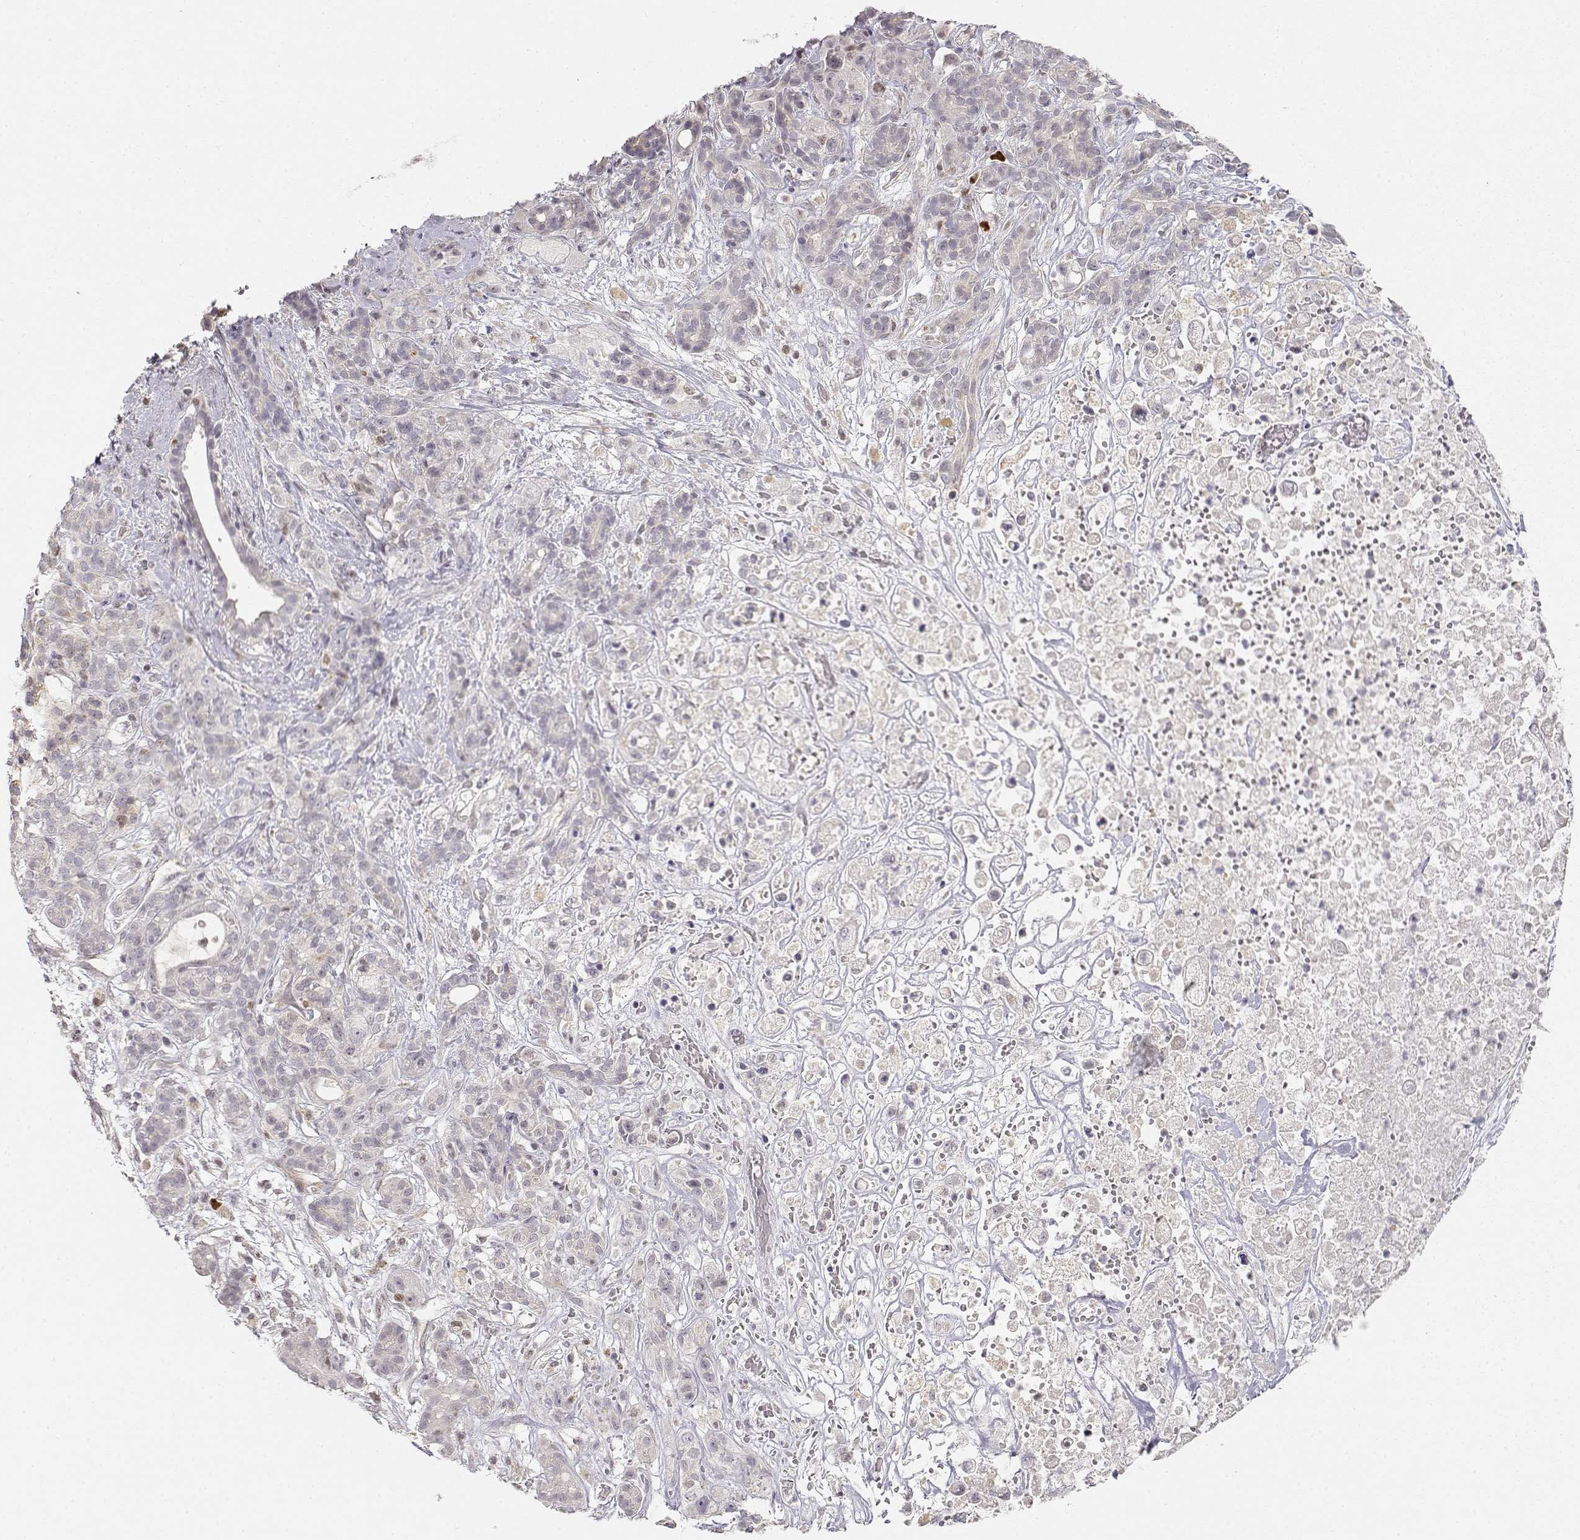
{"staining": {"intensity": "negative", "quantity": "none", "location": "none"}, "tissue": "pancreatic cancer", "cell_type": "Tumor cells", "image_type": "cancer", "snomed": [{"axis": "morphology", "description": "Adenocarcinoma, NOS"}, {"axis": "topography", "description": "Pancreas"}], "caption": "This micrograph is of pancreatic cancer (adenocarcinoma) stained with immunohistochemistry (IHC) to label a protein in brown with the nuclei are counter-stained blue. There is no expression in tumor cells.", "gene": "EAF2", "patient": {"sex": "male", "age": 44}}